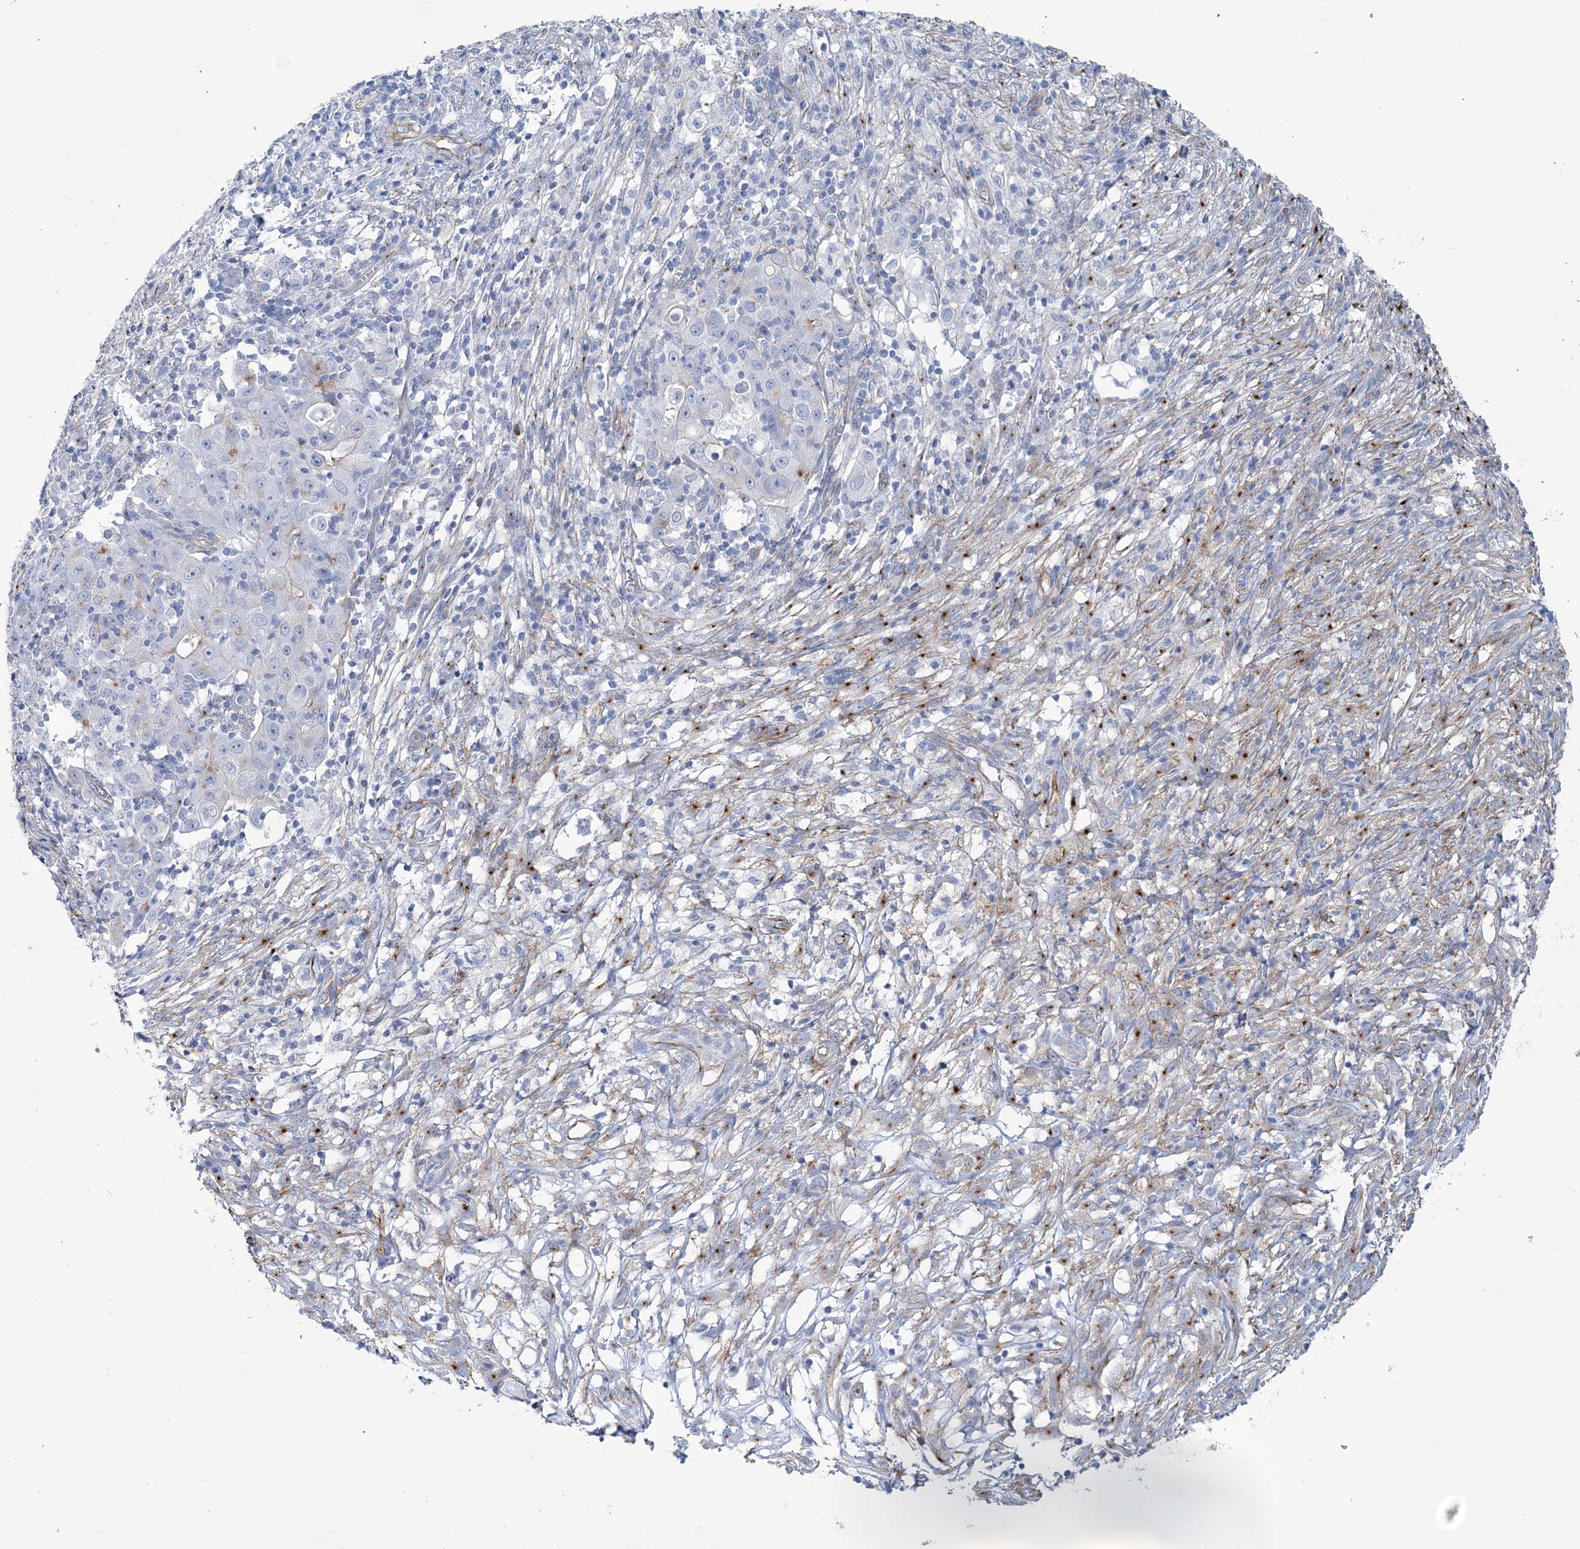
{"staining": {"intensity": "negative", "quantity": "none", "location": "none"}, "tissue": "ovarian cancer", "cell_type": "Tumor cells", "image_type": "cancer", "snomed": [{"axis": "morphology", "description": "Carcinoma, endometroid"}, {"axis": "topography", "description": "Ovary"}], "caption": "Immunohistochemical staining of endometroid carcinoma (ovarian) shows no significant positivity in tumor cells.", "gene": "RAB11FIP5", "patient": {"sex": "female", "age": 42}}